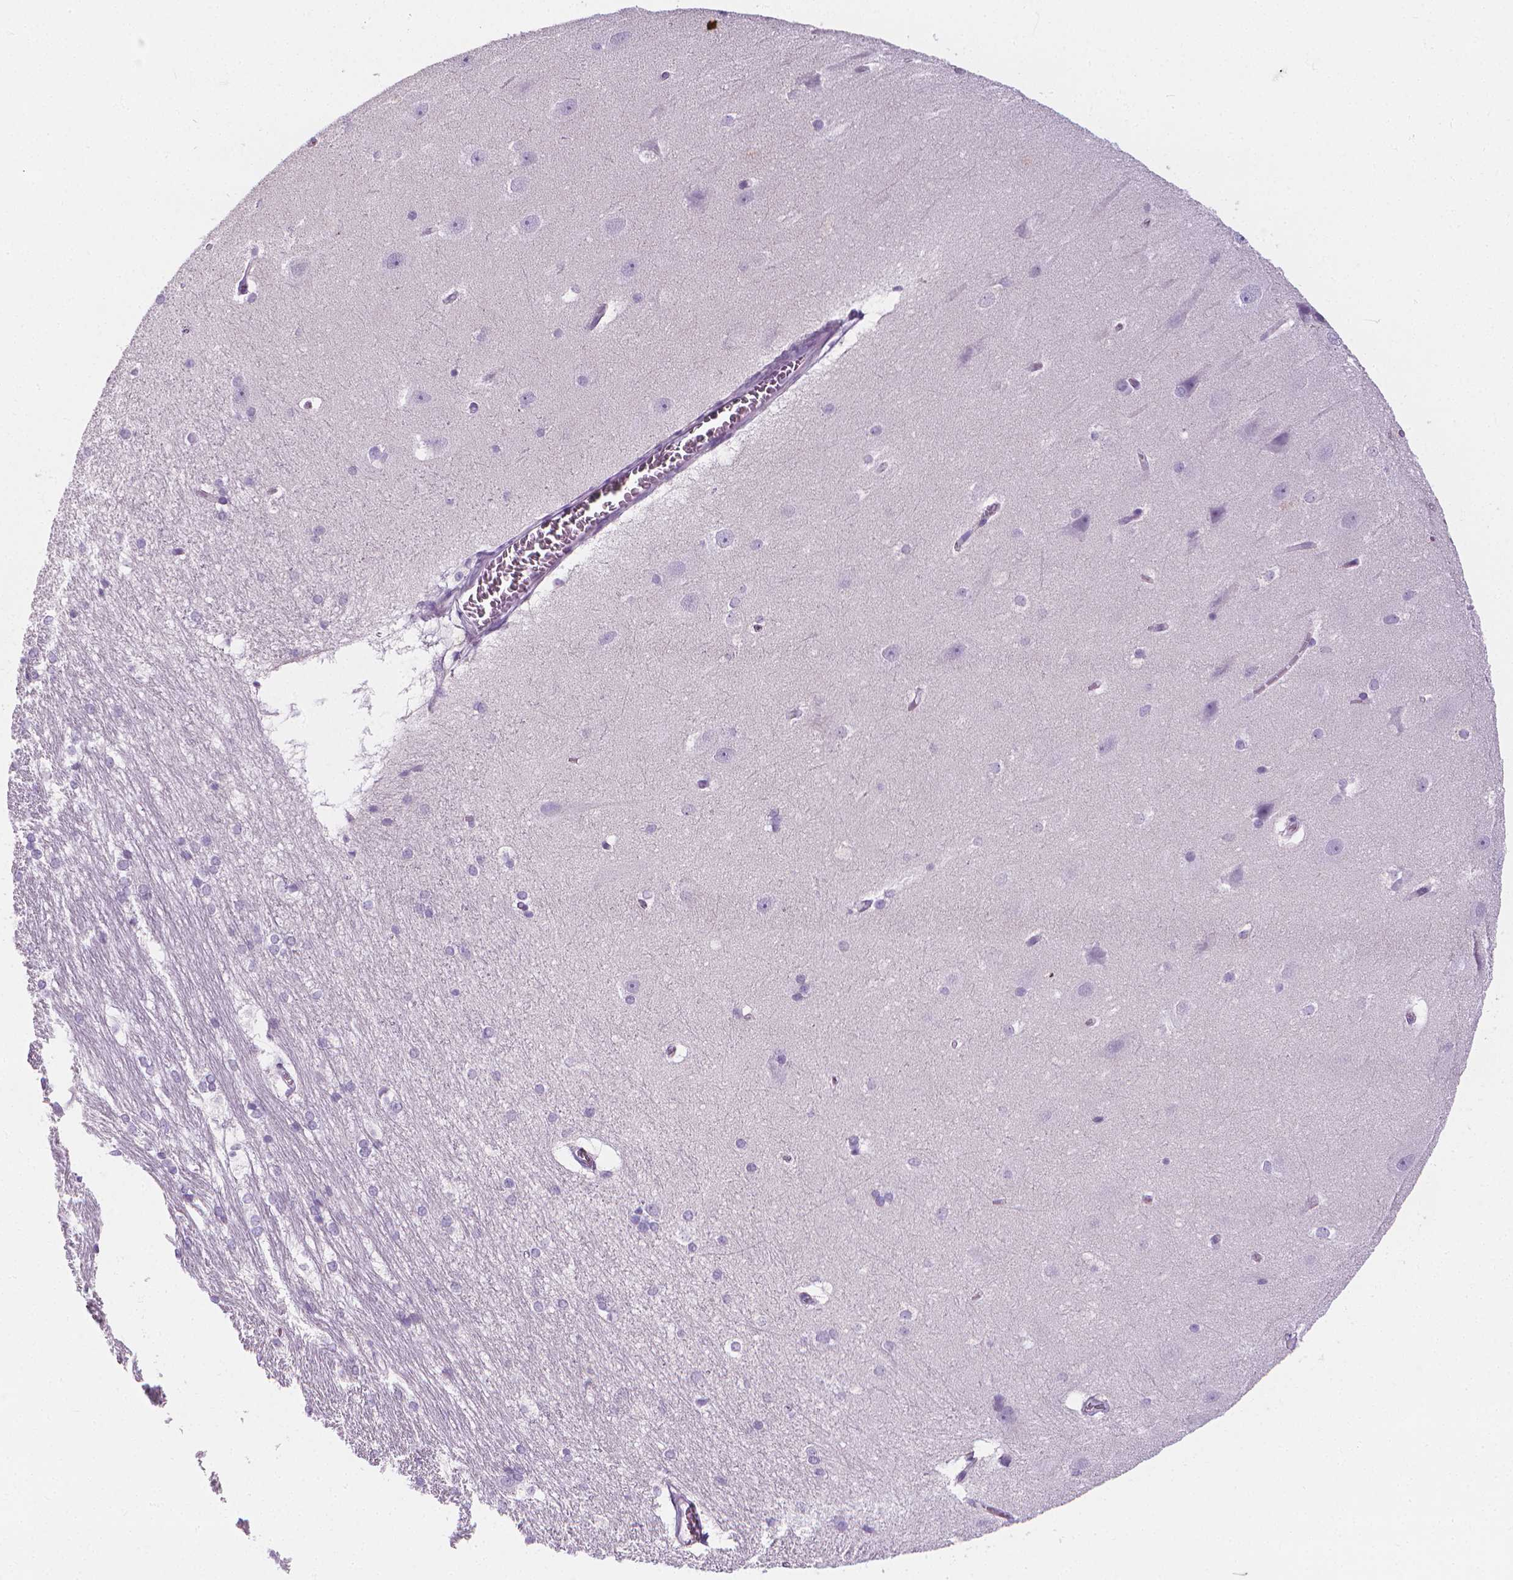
{"staining": {"intensity": "negative", "quantity": "none", "location": "none"}, "tissue": "hippocampus", "cell_type": "Glial cells", "image_type": "normal", "snomed": [{"axis": "morphology", "description": "Normal tissue, NOS"}, {"axis": "topography", "description": "Cerebral cortex"}, {"axis": "topography", "description": "Hippocampus"}], "caption": "An image of human hippocampus is negative for staining in glial cells. Brightfield microscopy of IHC stained with DAB (3,3'-diaminobenzidine) (brown) and hematoxylin (blue), captured at high magnification.", "gene": "DCAF8L1", "patient": {"sex": "female", "age": 19}}